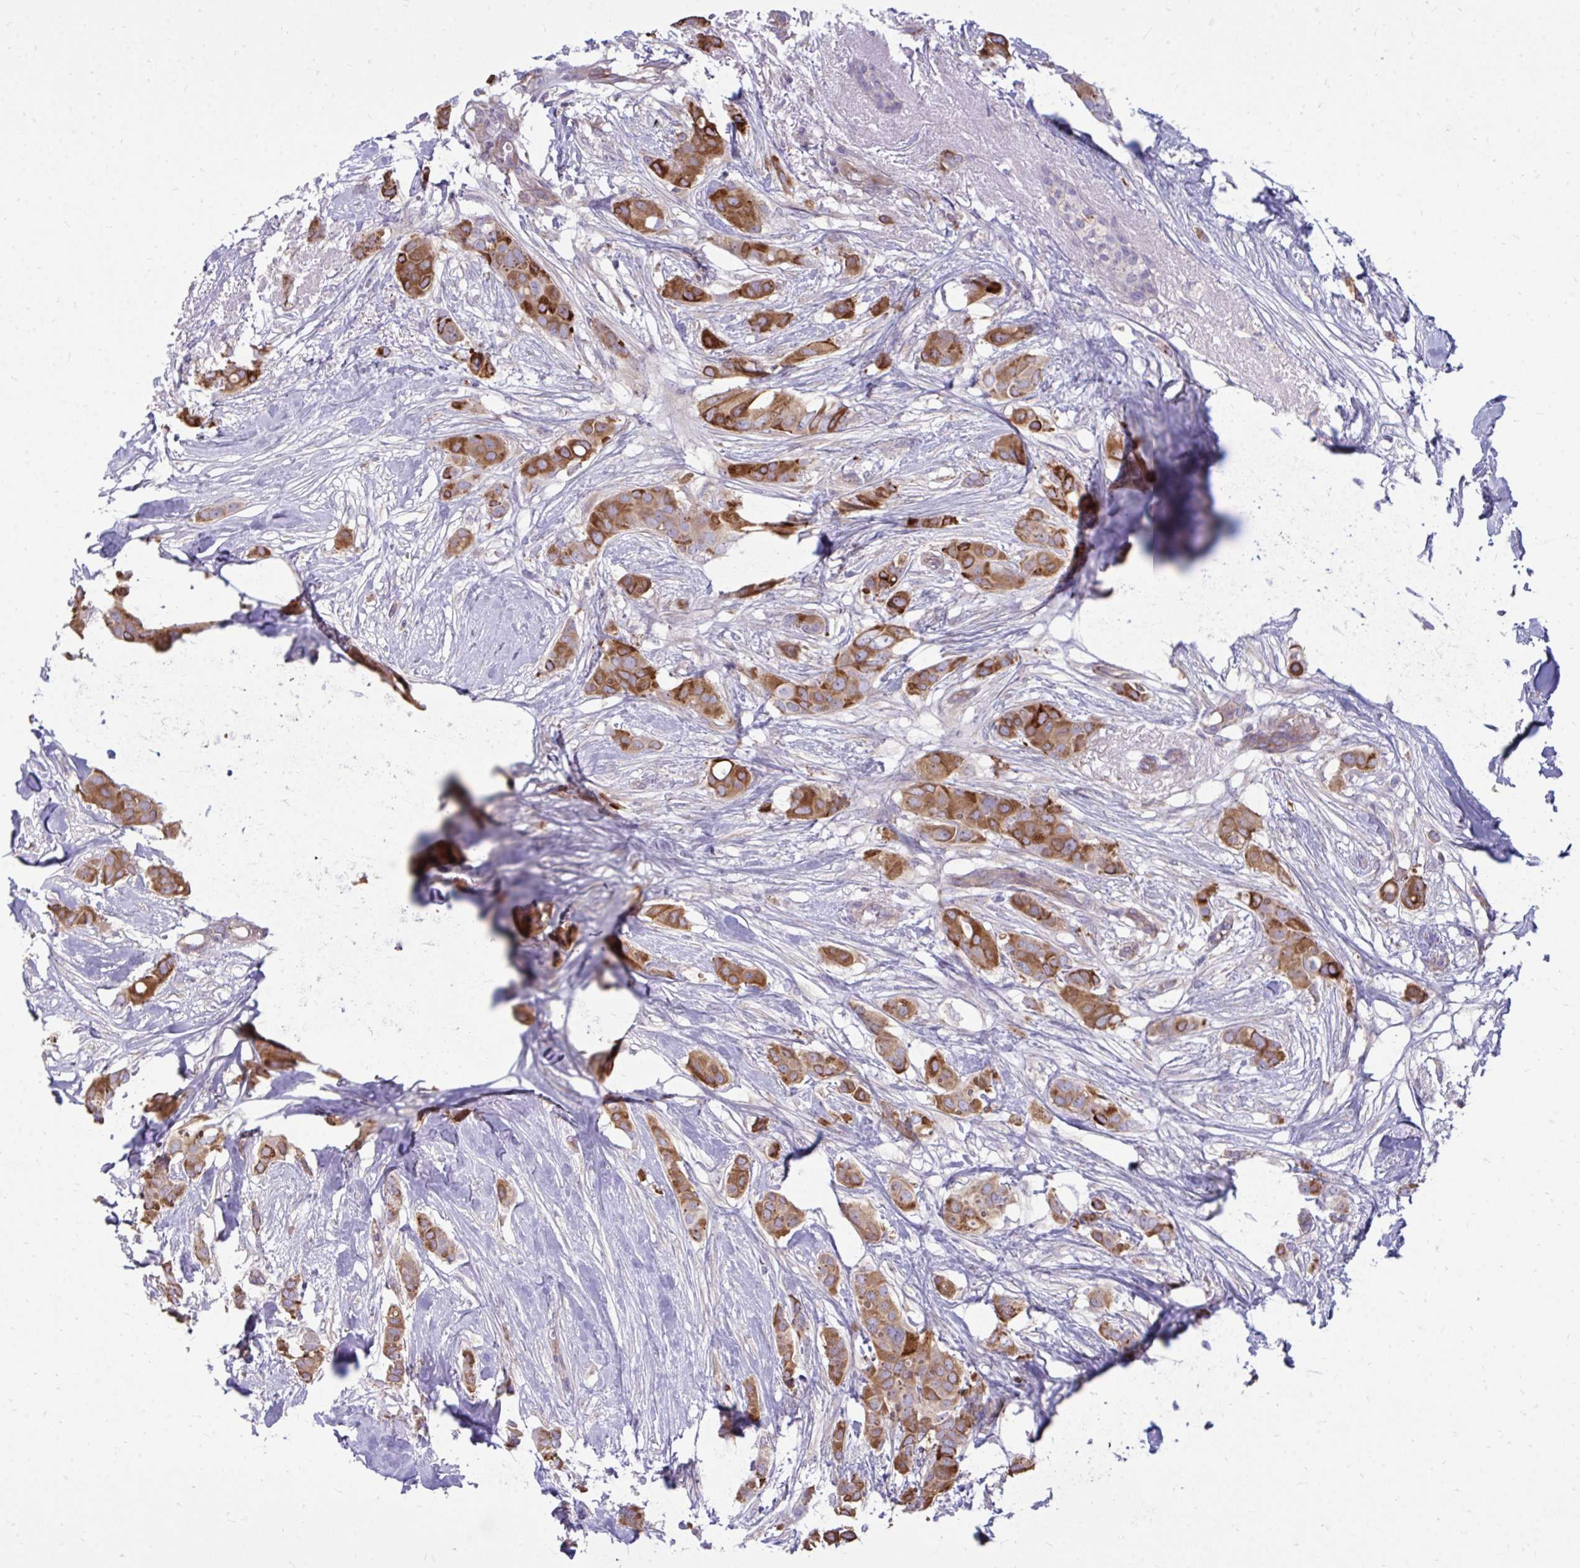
{"staining": {"intensity": "moderate", "quantity": ">75%", "location": "cytoplasmic/membranous"}, "tissue": "breast cancer", "cell_type": "Tumor cells", "image_type": "cancer", "snomed": [{"axis": "morphology", "description": "Duct carcinoma"}, {"axis": "topography", "description": "Breast"}], "caption": "Immunohistochemical staining of breast cancer (infiltrating ductal carcinoma) demonstrates moderate cytoplasmic/membranous protein staining in about >75% of tumor cells.", "gene": "ASAP1", "patient": {"sex": "female", "age": 62}}